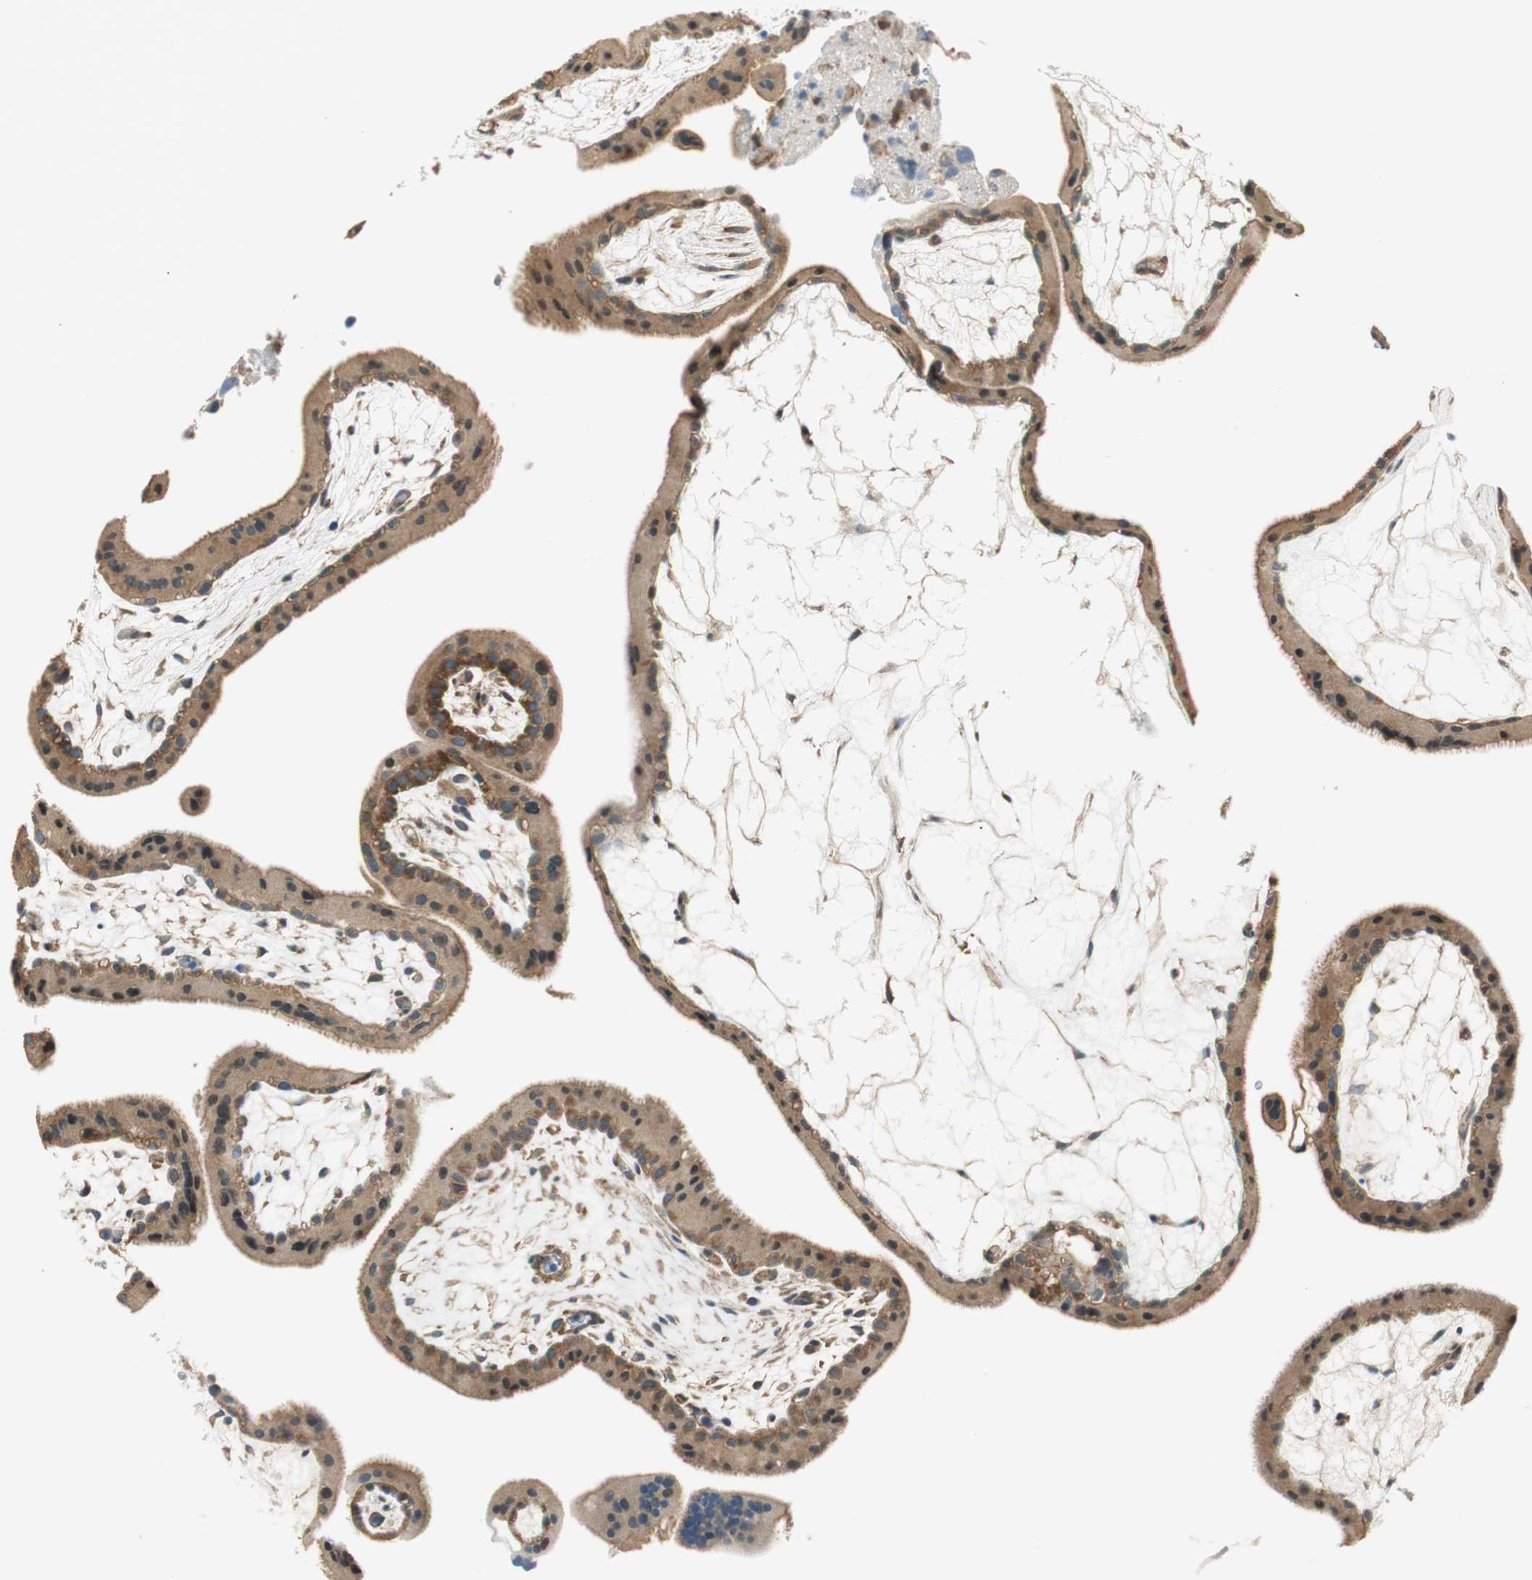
{"staining": {"intensity": "negative", "quantity": "none", "location": "none"}, "tissue": "placenta", "cell_type": "Decidual cells", "image_type": "normal", "snomed": [{"axis": "morphology", "description": "Normal tissue, NOS"}, {"axis": "topography", "description": "Placenta"}], "caption": "High magnification brightfield microscopy of normal placenta stained with DAB (brown) and counterstained with hematoxylin (blue): decidual cells show no significant positivity.", "gene": "PI4K2B", "patient": {"sex": "female", "age": 19}}